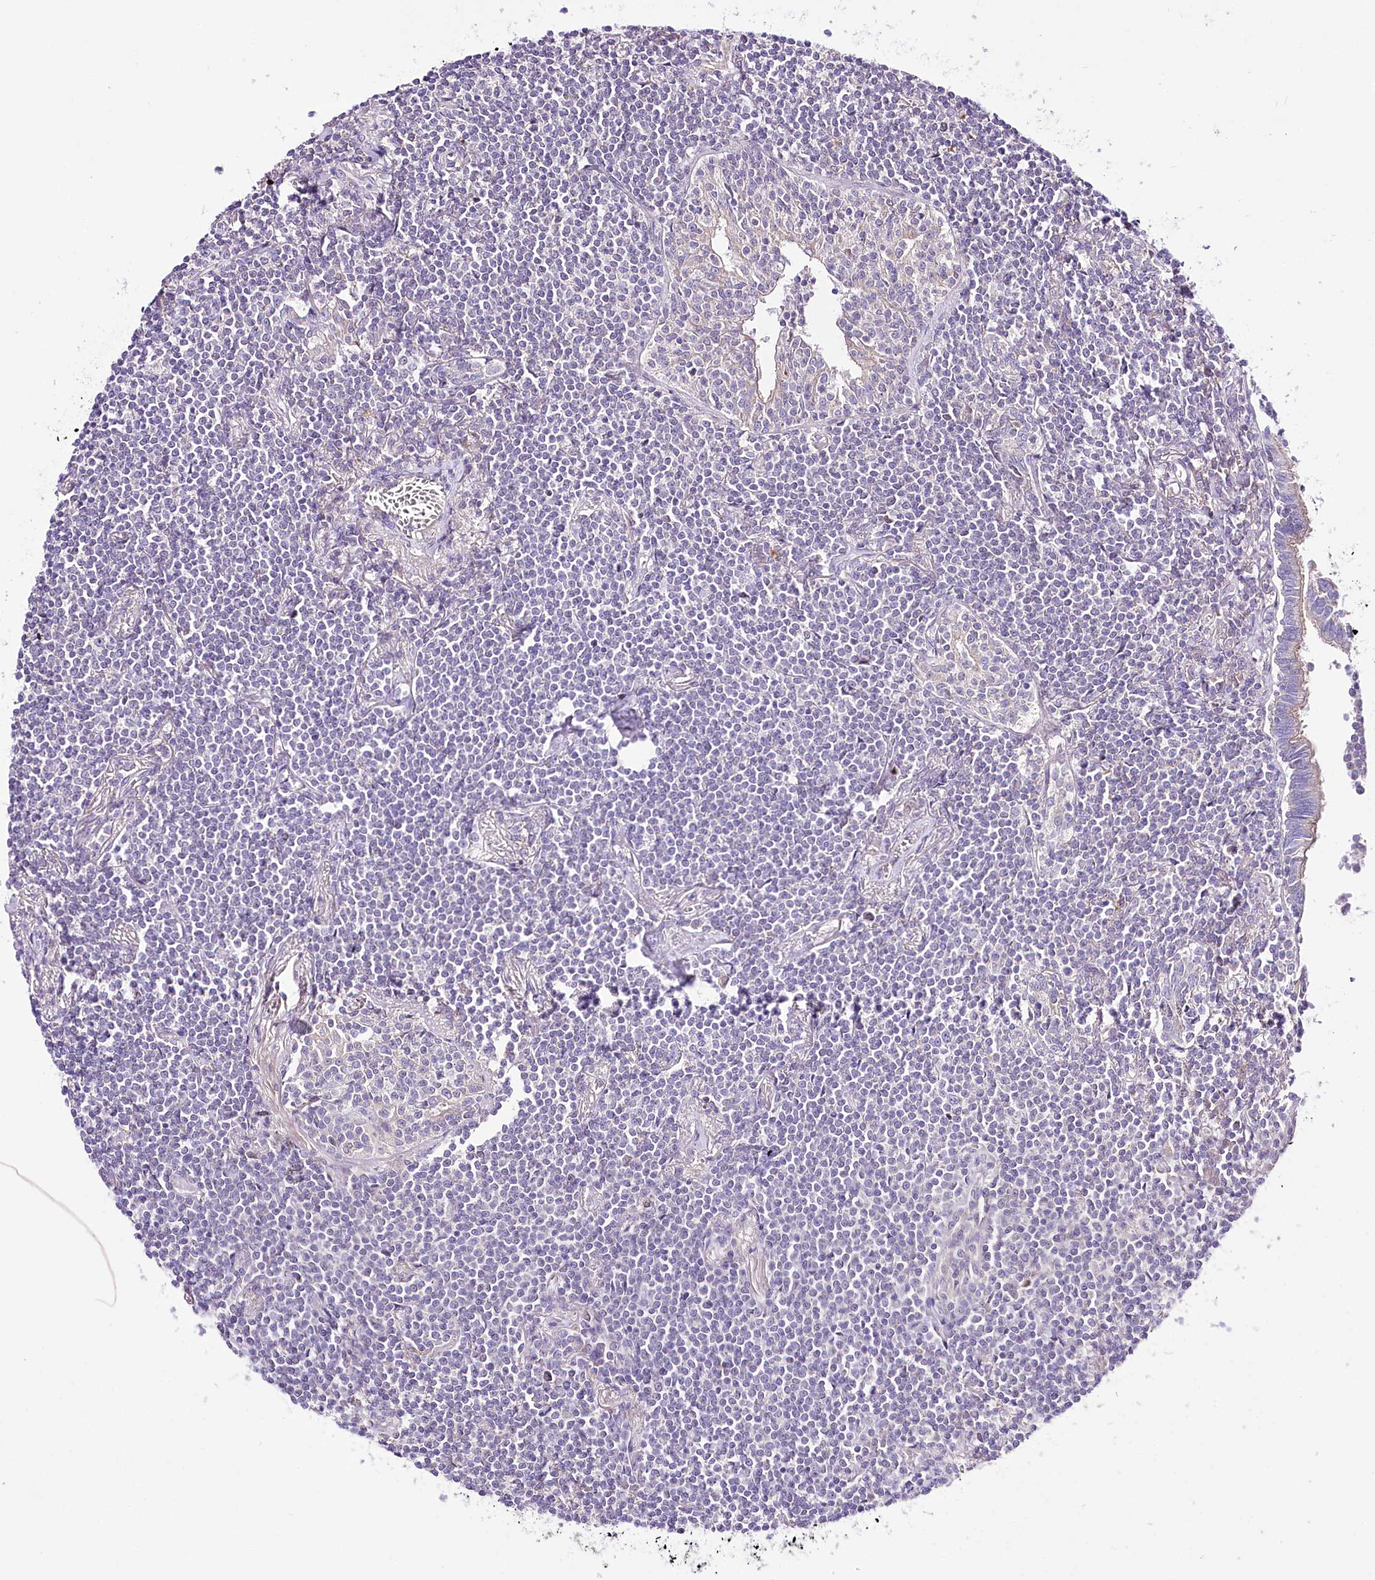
{"staining": {"intensity": "negative", "quantity": "none", "location": "none"}, "tissue": "lymphoma", "cell_type": "Tumor cells", "image_type": "cancer", "snomed": [{"axis": "morphology", "description": "Malignant lymphoma, non-Hodgkin's type, Low grade"}, {"axis": "topography", "description": "Lung"}], "caption": "Micrograph shows no protein expression in tumor cells of low-grade malignant lymphoma, non-Hodgkin's type tissue.", "gene": "LRRC14B", "patient": {"sex": "female", "age": 71}}